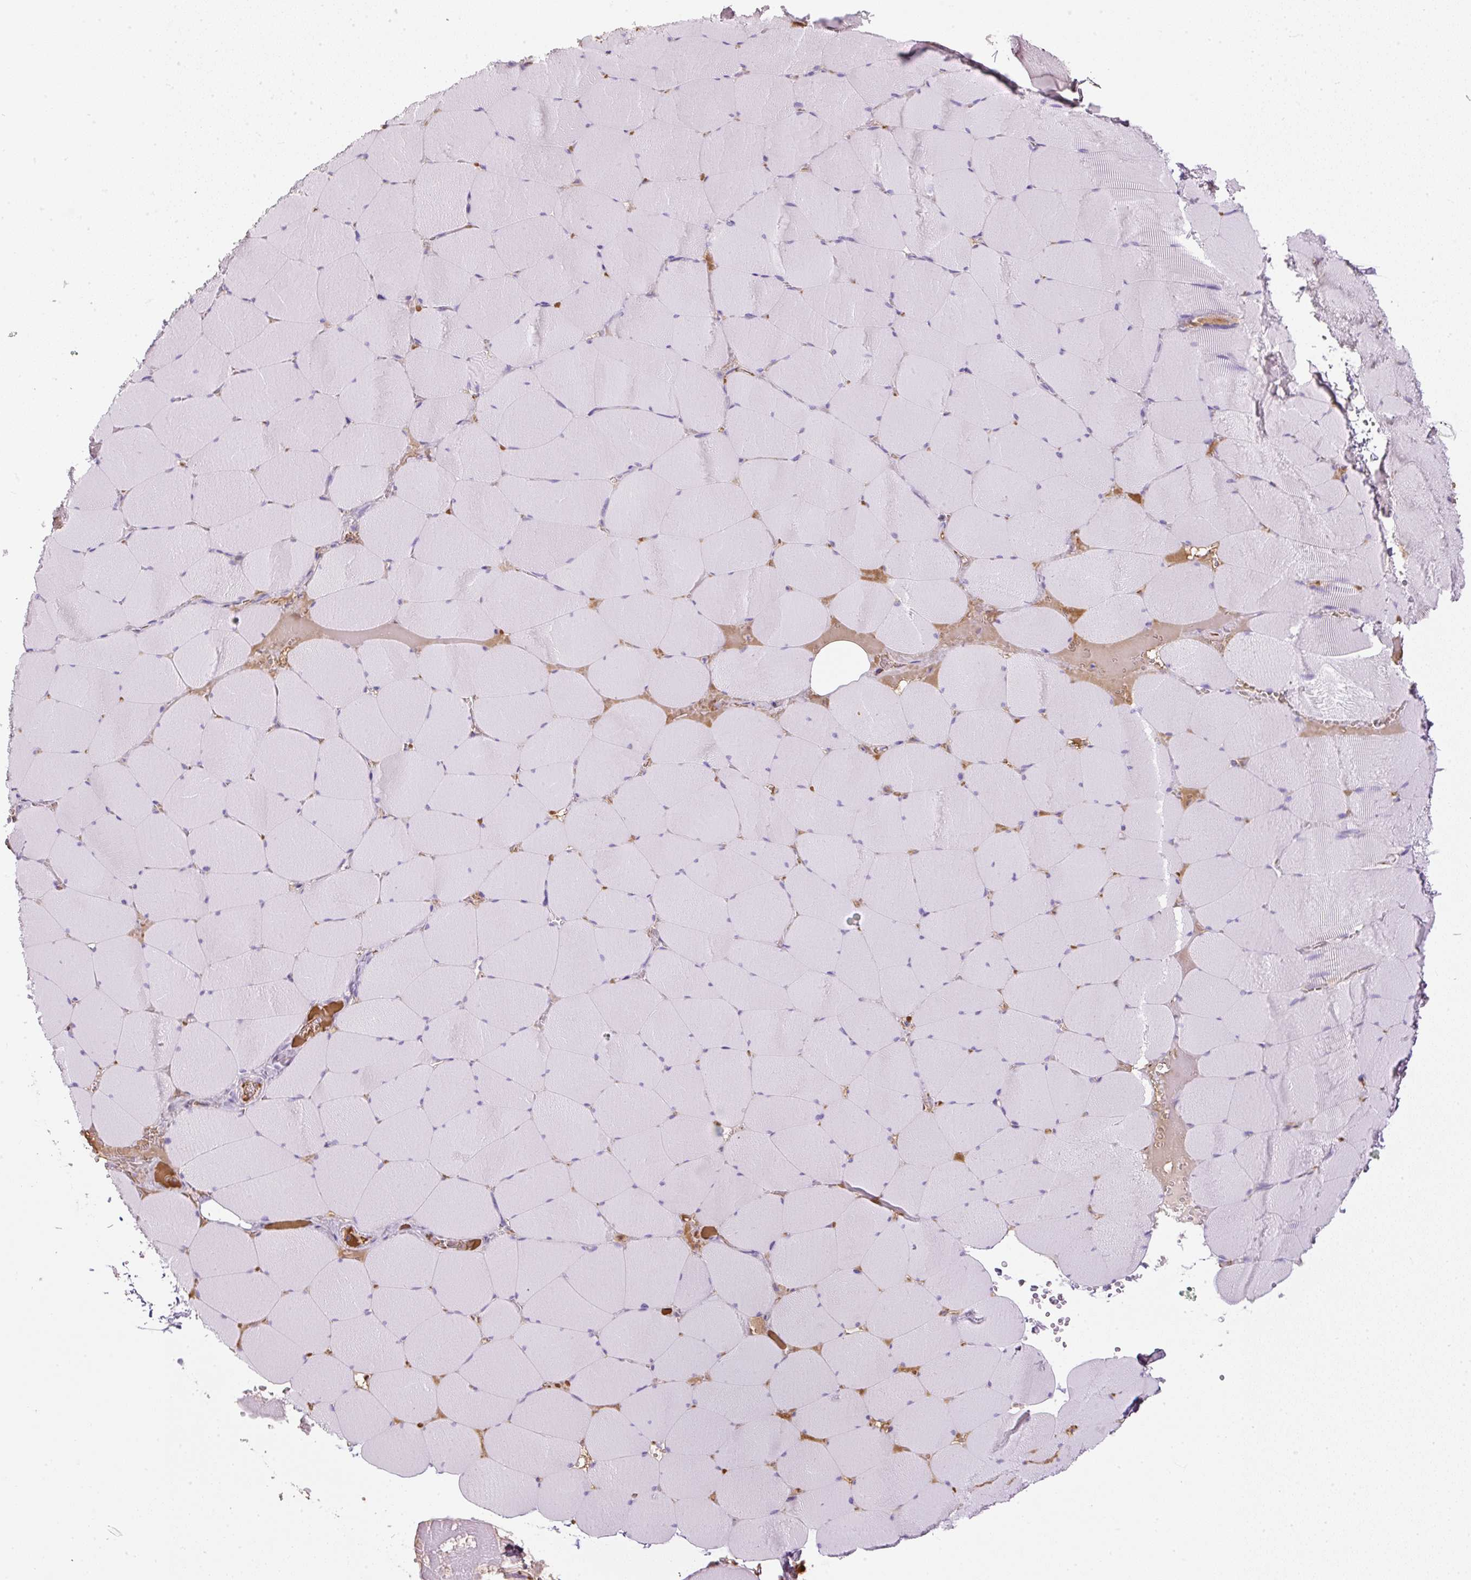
{"staining": {"intensity": "negative", "quantity": "none", "location": "none"}, "tissue": "skeletal muscle", "cell_type": "Myocytes", "image_type": "normal", "snomed": [{"axis": "morphology", "description": "Normal tissue, NOS"}, {"axis": "topography", "description": "Skeletal muscle"}, {"axis": "topography", "description": "Head-Neck"}], "caption": "A high-resolution histopathology image shows immunohistochemistry staining of normal skeletal muscle, which reveals no significant expression in myocytes.", "gene": "APOA1", "patient": {"sex": "male", "age": 66}}